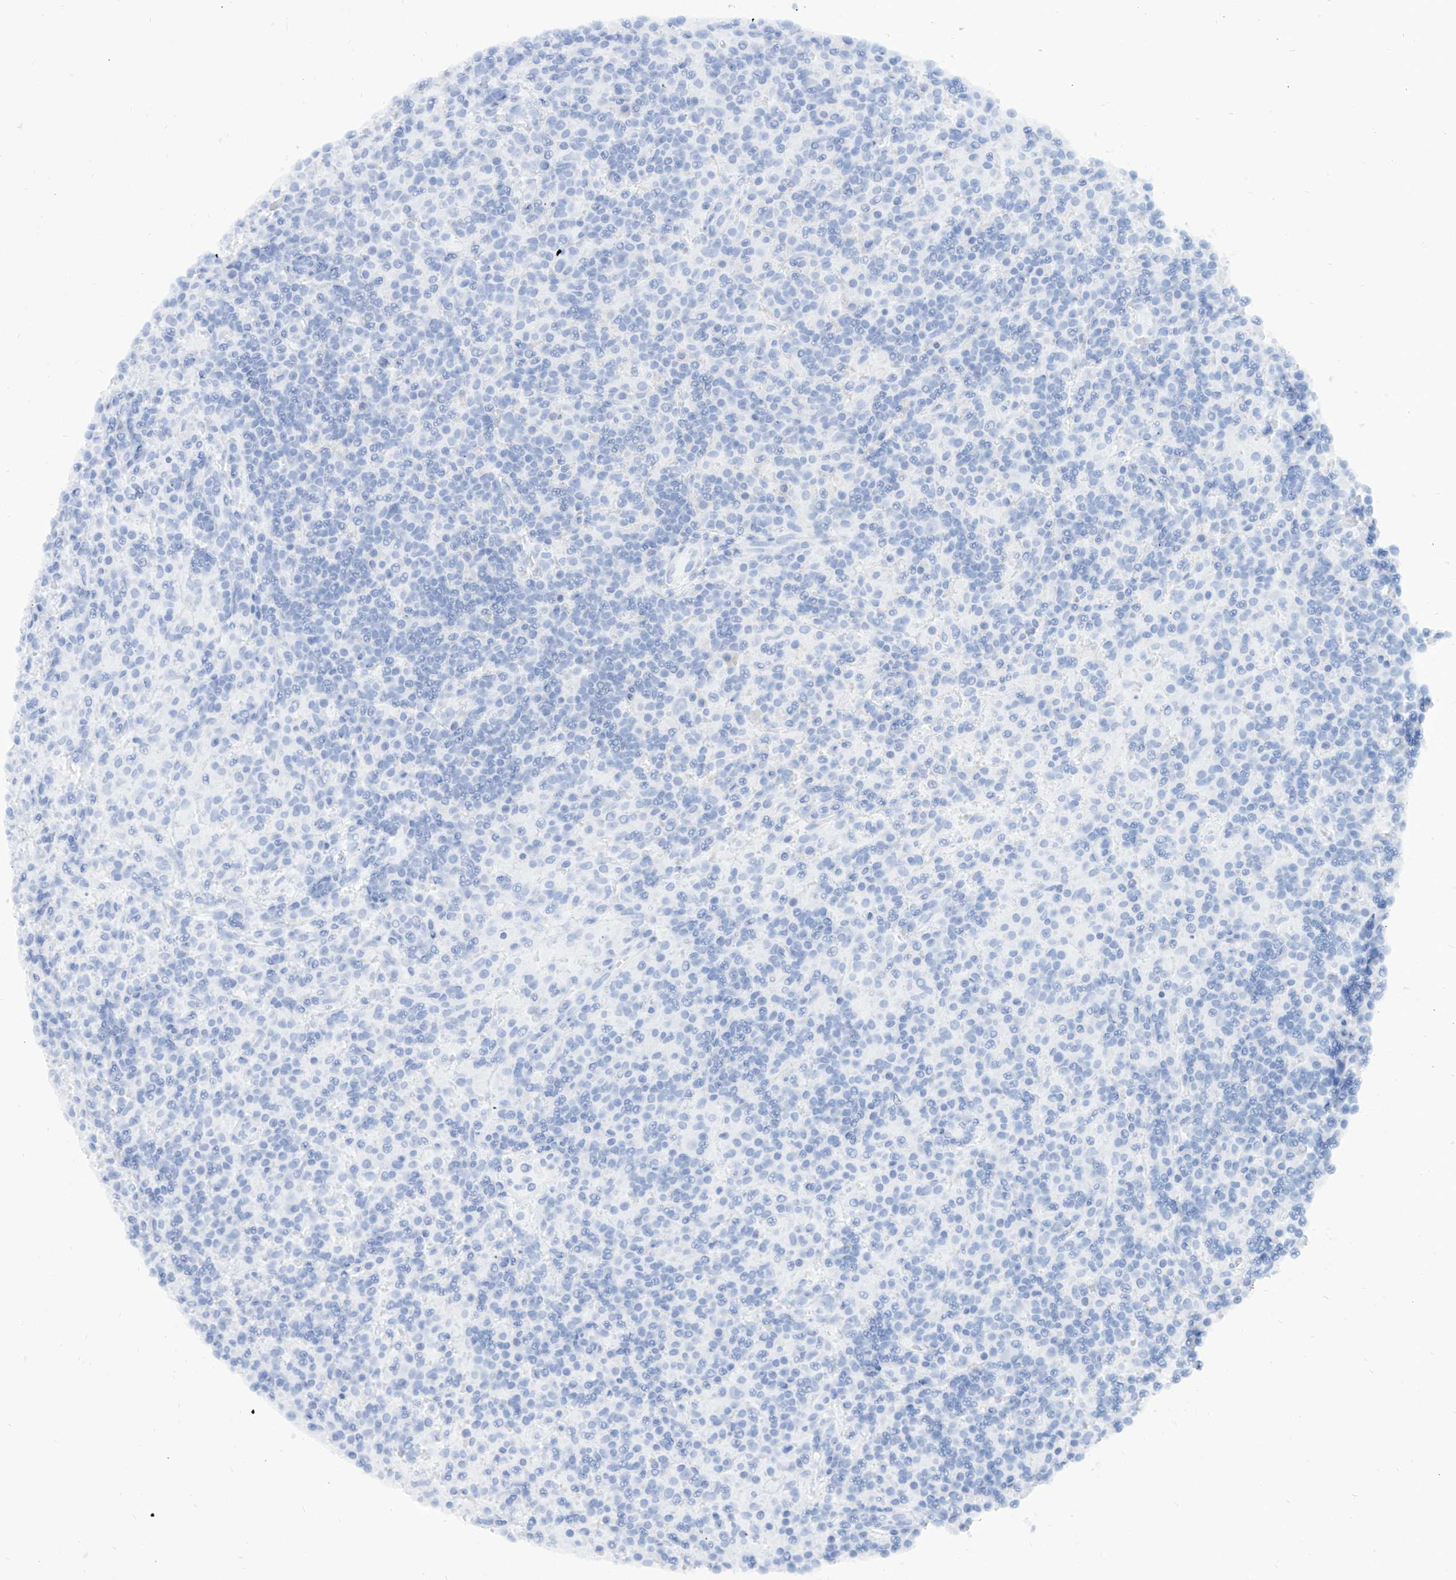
{"staining": {"intensity": "negative", "quantity": "none", "location": "none"}, "tissue": "lymphoma", "cell_type": "Tumor cells", "image_type": "cancer", "snomed": [{"axis": "morphology", "description": "Hodgkin's disease, NOS"}, {"axis": "topography", "description": "Lymph node"}], "caption": "Immunohistochemistry micrograph of neoplastic tissue: human lymphoma stained with DAB reveals no significant protein positivity in tumor cells.", "gene": "PDXK", "patient": {"sex": "male", "age": 70}}